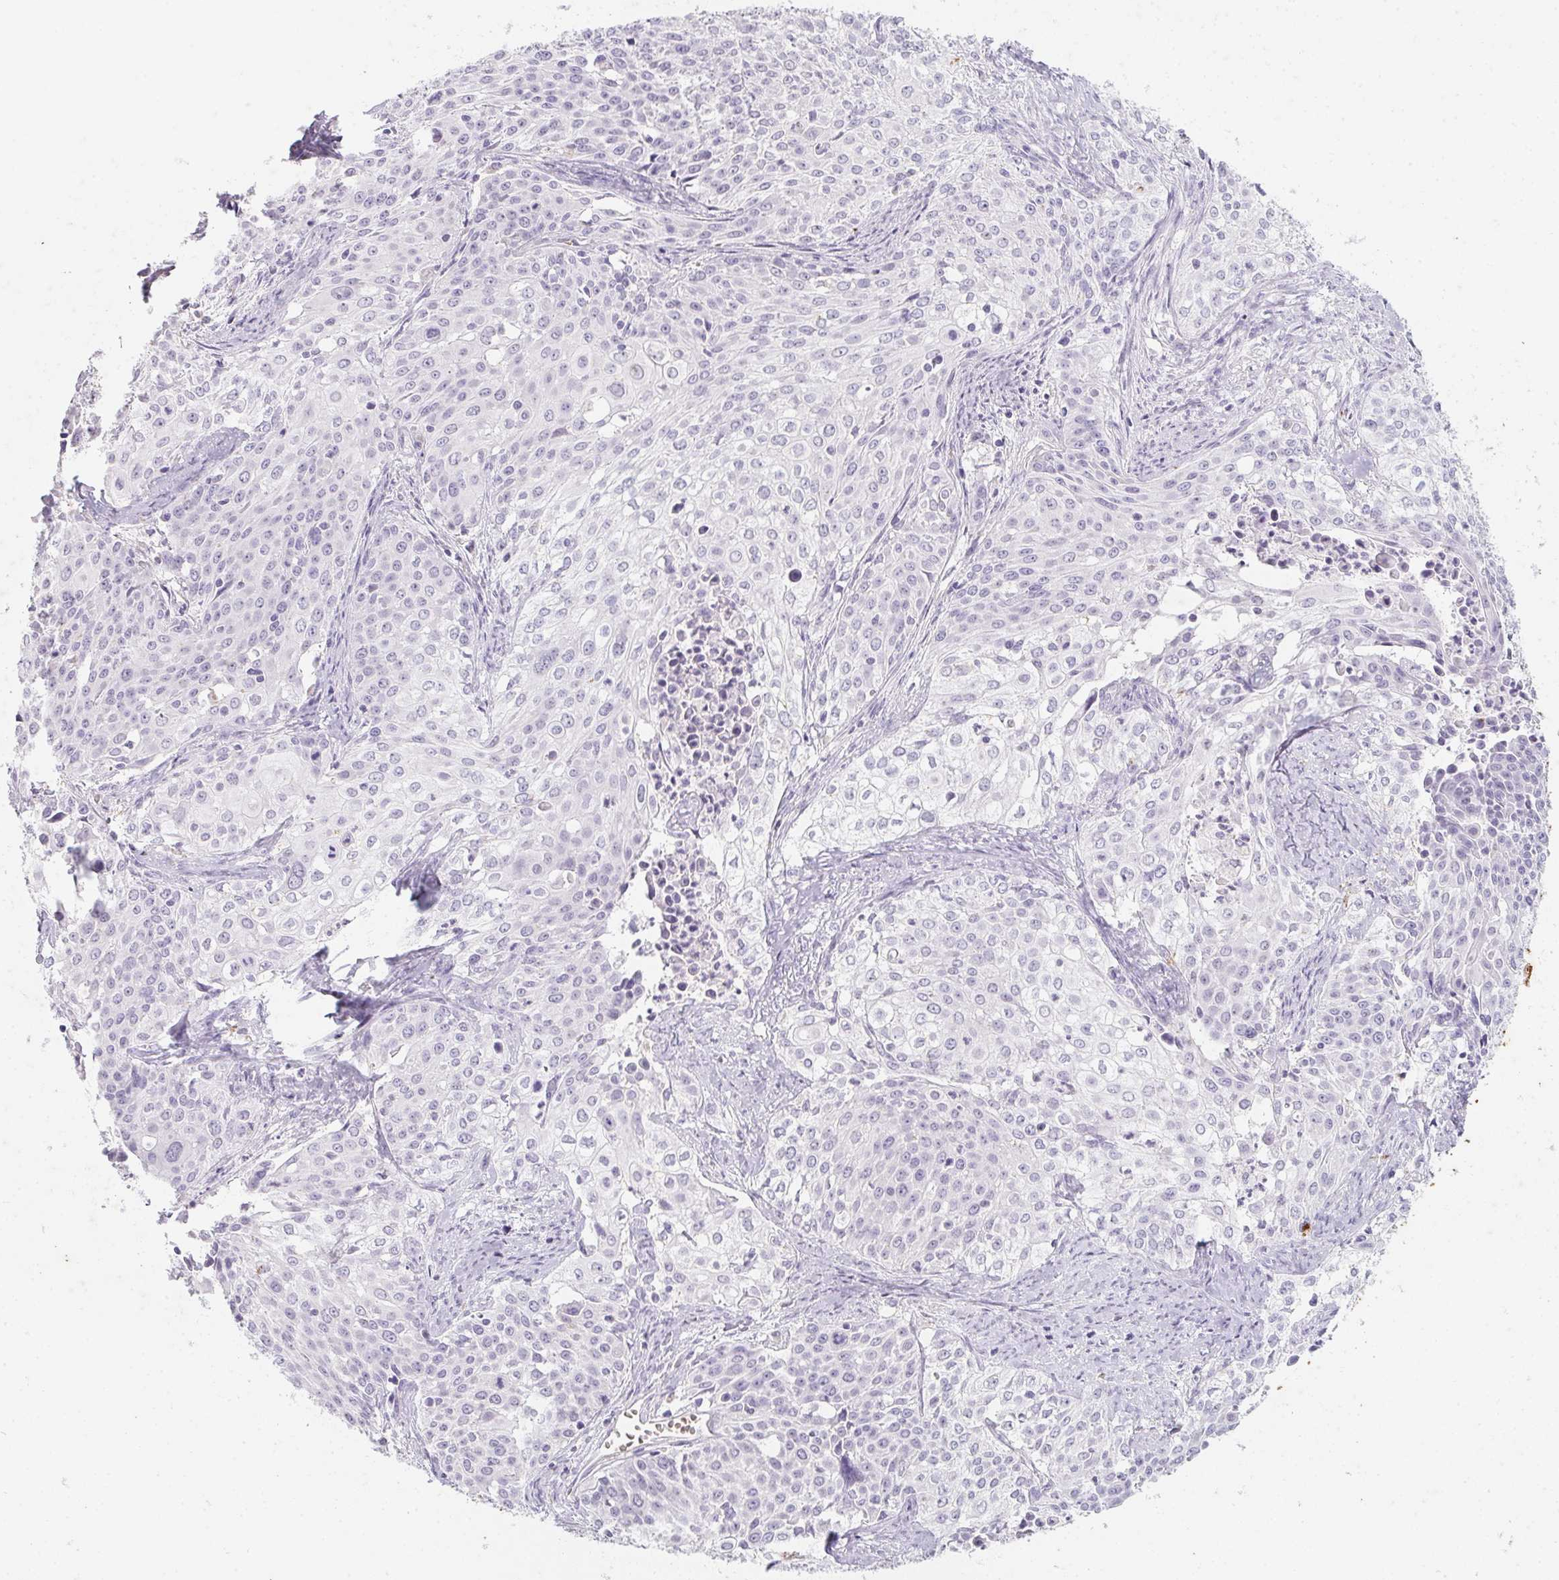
{"staining": {"intensity": "negative", "quantity": "none", "location": "none"}, "tissue": "cervical cancer", "cell_type": "Tumor cells", "image_type": "cancer", "snomed": [{"axis": "morphology", "description": "Squamous cell carcinoma, NOS"}, {"axis": "topography", "description": "Cervix"}], "caption": "This is an IHC micrograph of cervical cancer (squamous cell carcinoma). There is no positivity in tumor cells.", "gene": "DCD", "patient": {"sex": "female", "age": 39}}